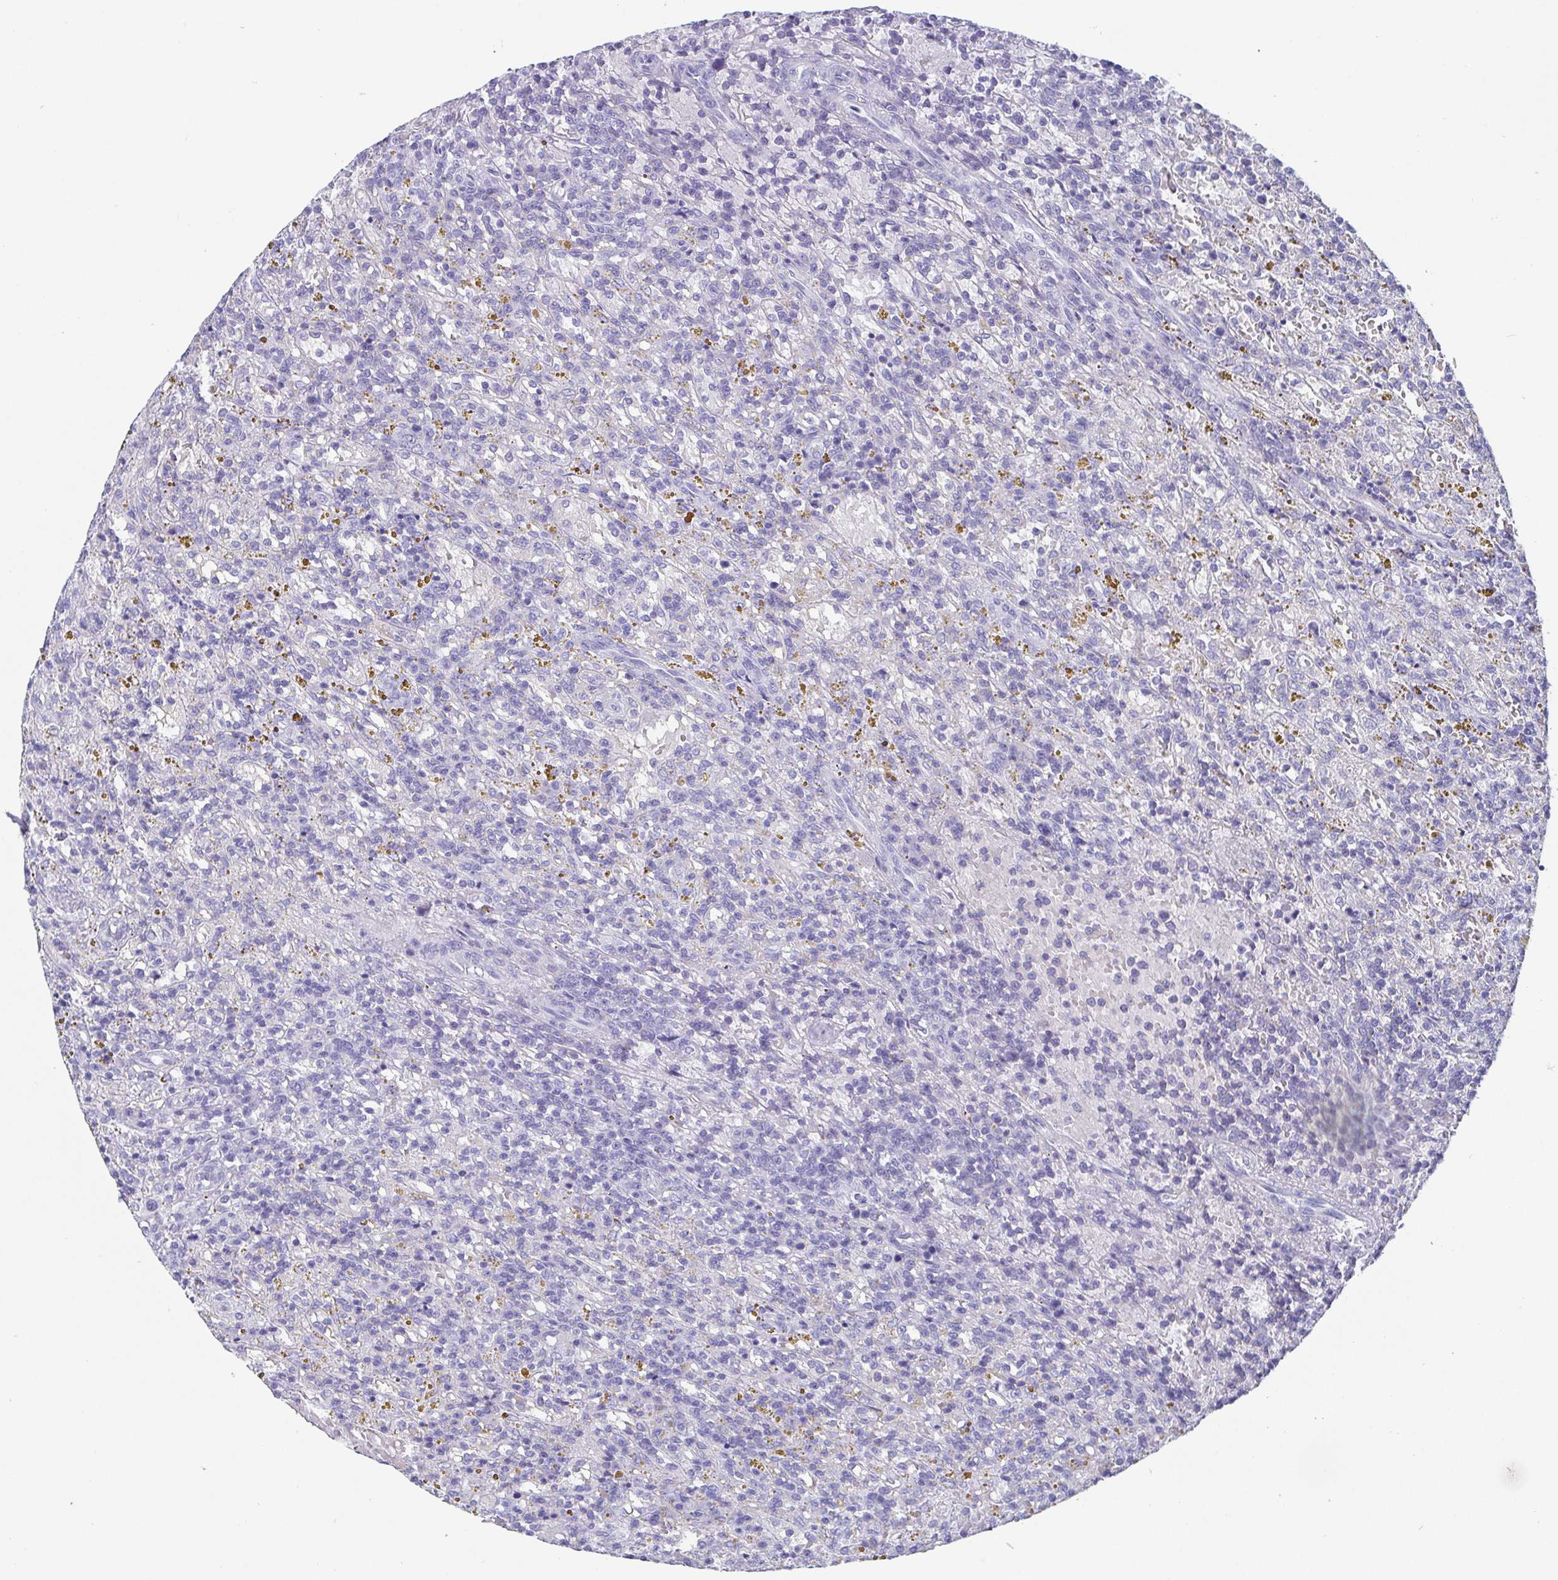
{"staining": {"intensity": "negative", "quantity": "none", "location": "none"}, "tissue": "lymphoma", "cell_type": "Tumor cells", "image_type": "cancer", "snomed": [{"axis": "morphology", "description": "Malignant lymphoma, non-Hodgkin's type, Low grade"}, {"axis": "topography", "description": "Spleen"}], "caption": "Image shows no significant protein staining in tumor cells of lymphoma.", "gene": "SCGN", "patient": {"sex": "female", "age": 65}}